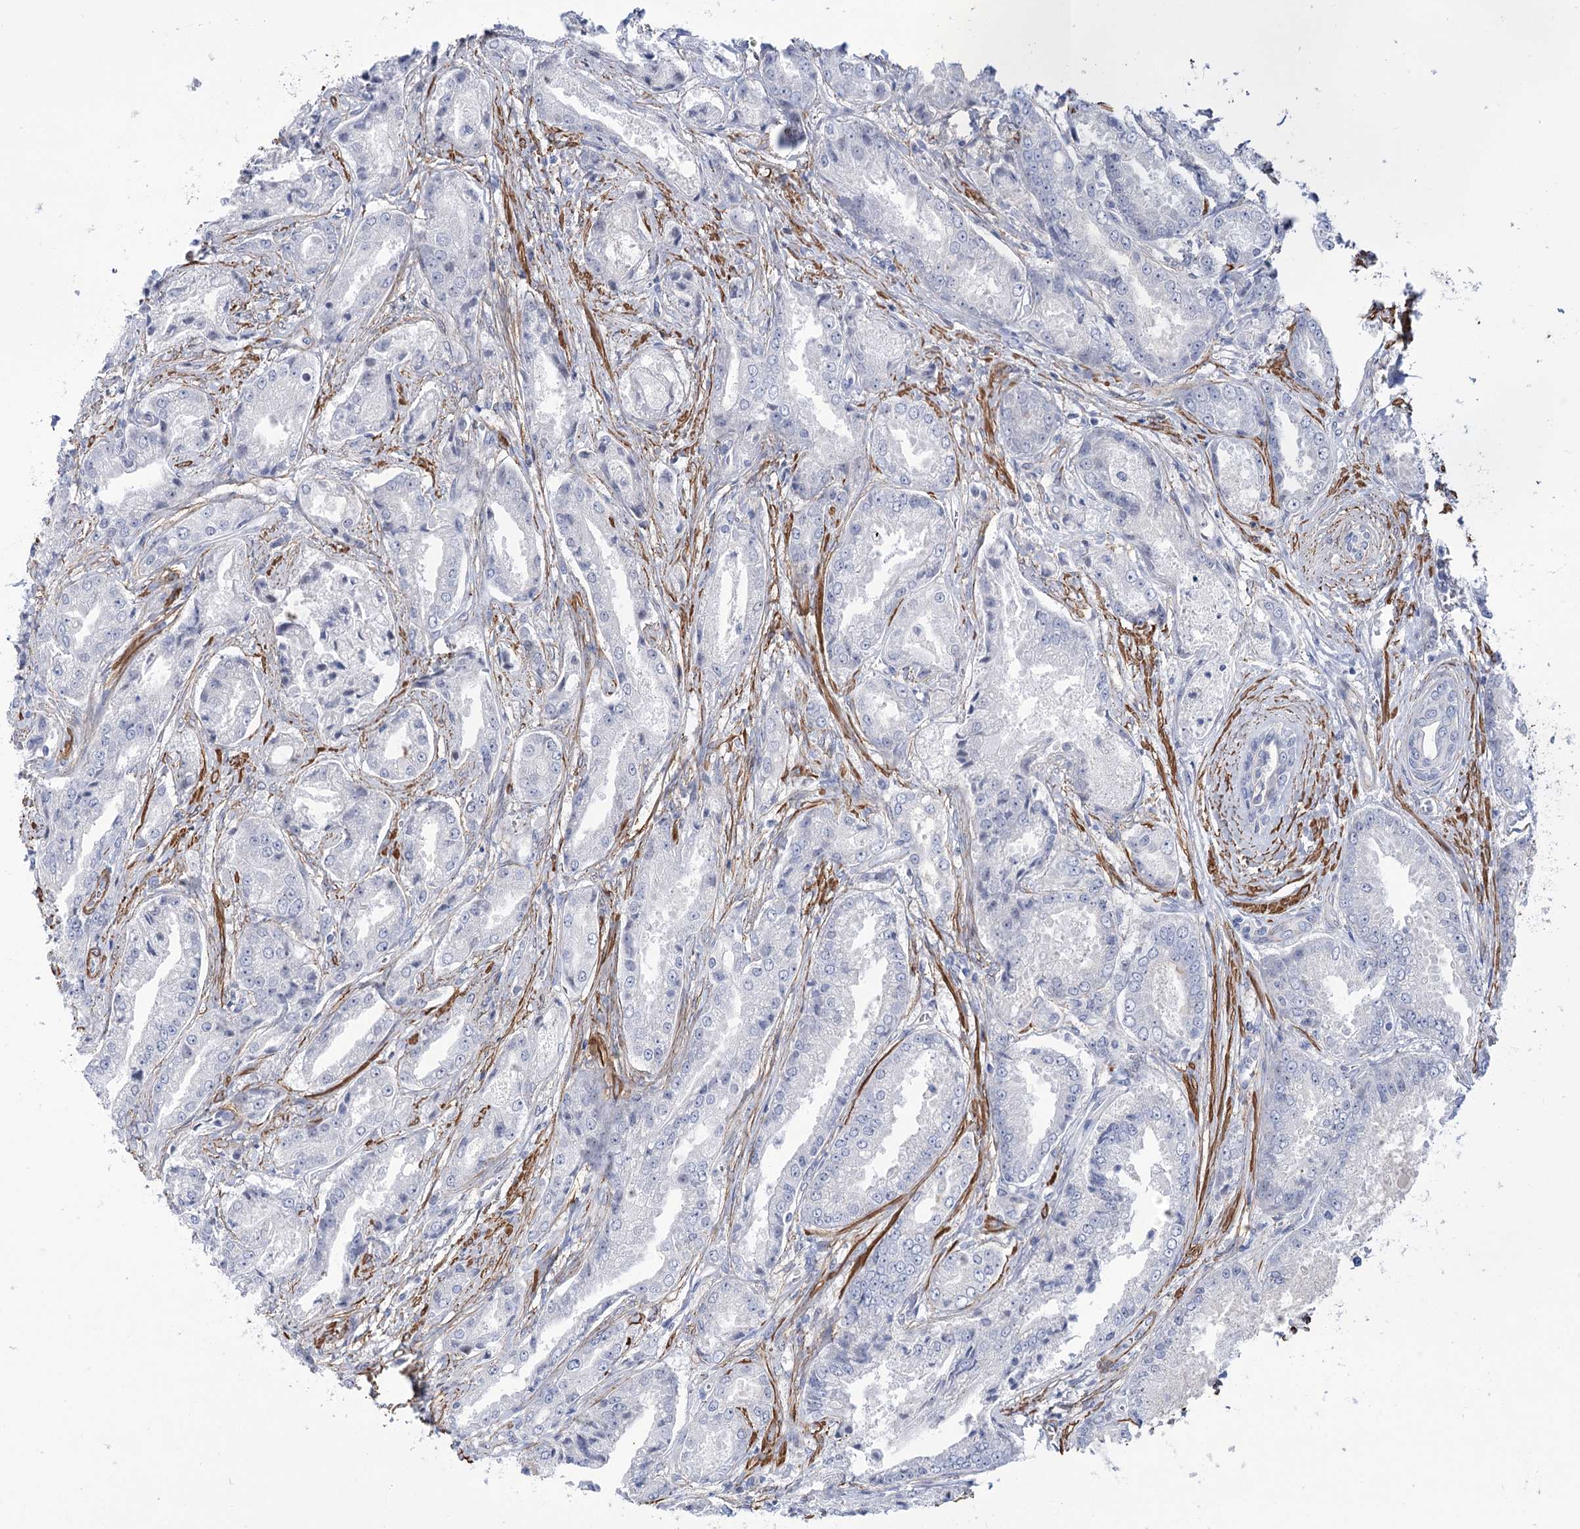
{"staining": {"intensity": "negative", "quantity": "none", "location": "none"}, "tissue": "prostate cancer", "cell_type": "Tumor cells", "image_type": "cancer", "snomed": [{"axis": "morphology", "description": "Adenocarcinoma, High grade"}, {"axis": "topography", "description": "Prostate"}], "caption": "Immunohistochemistry (IHC) micrograph of neoplastic tissue: human prostate adenocarcinoma (high-grade) stained with DAB (3,3'-diaminobenzidine) shows no significant protein positivity in tumor cells.", "gene": "WASHC3", "patient": {"sex": "male", "age": 72}}